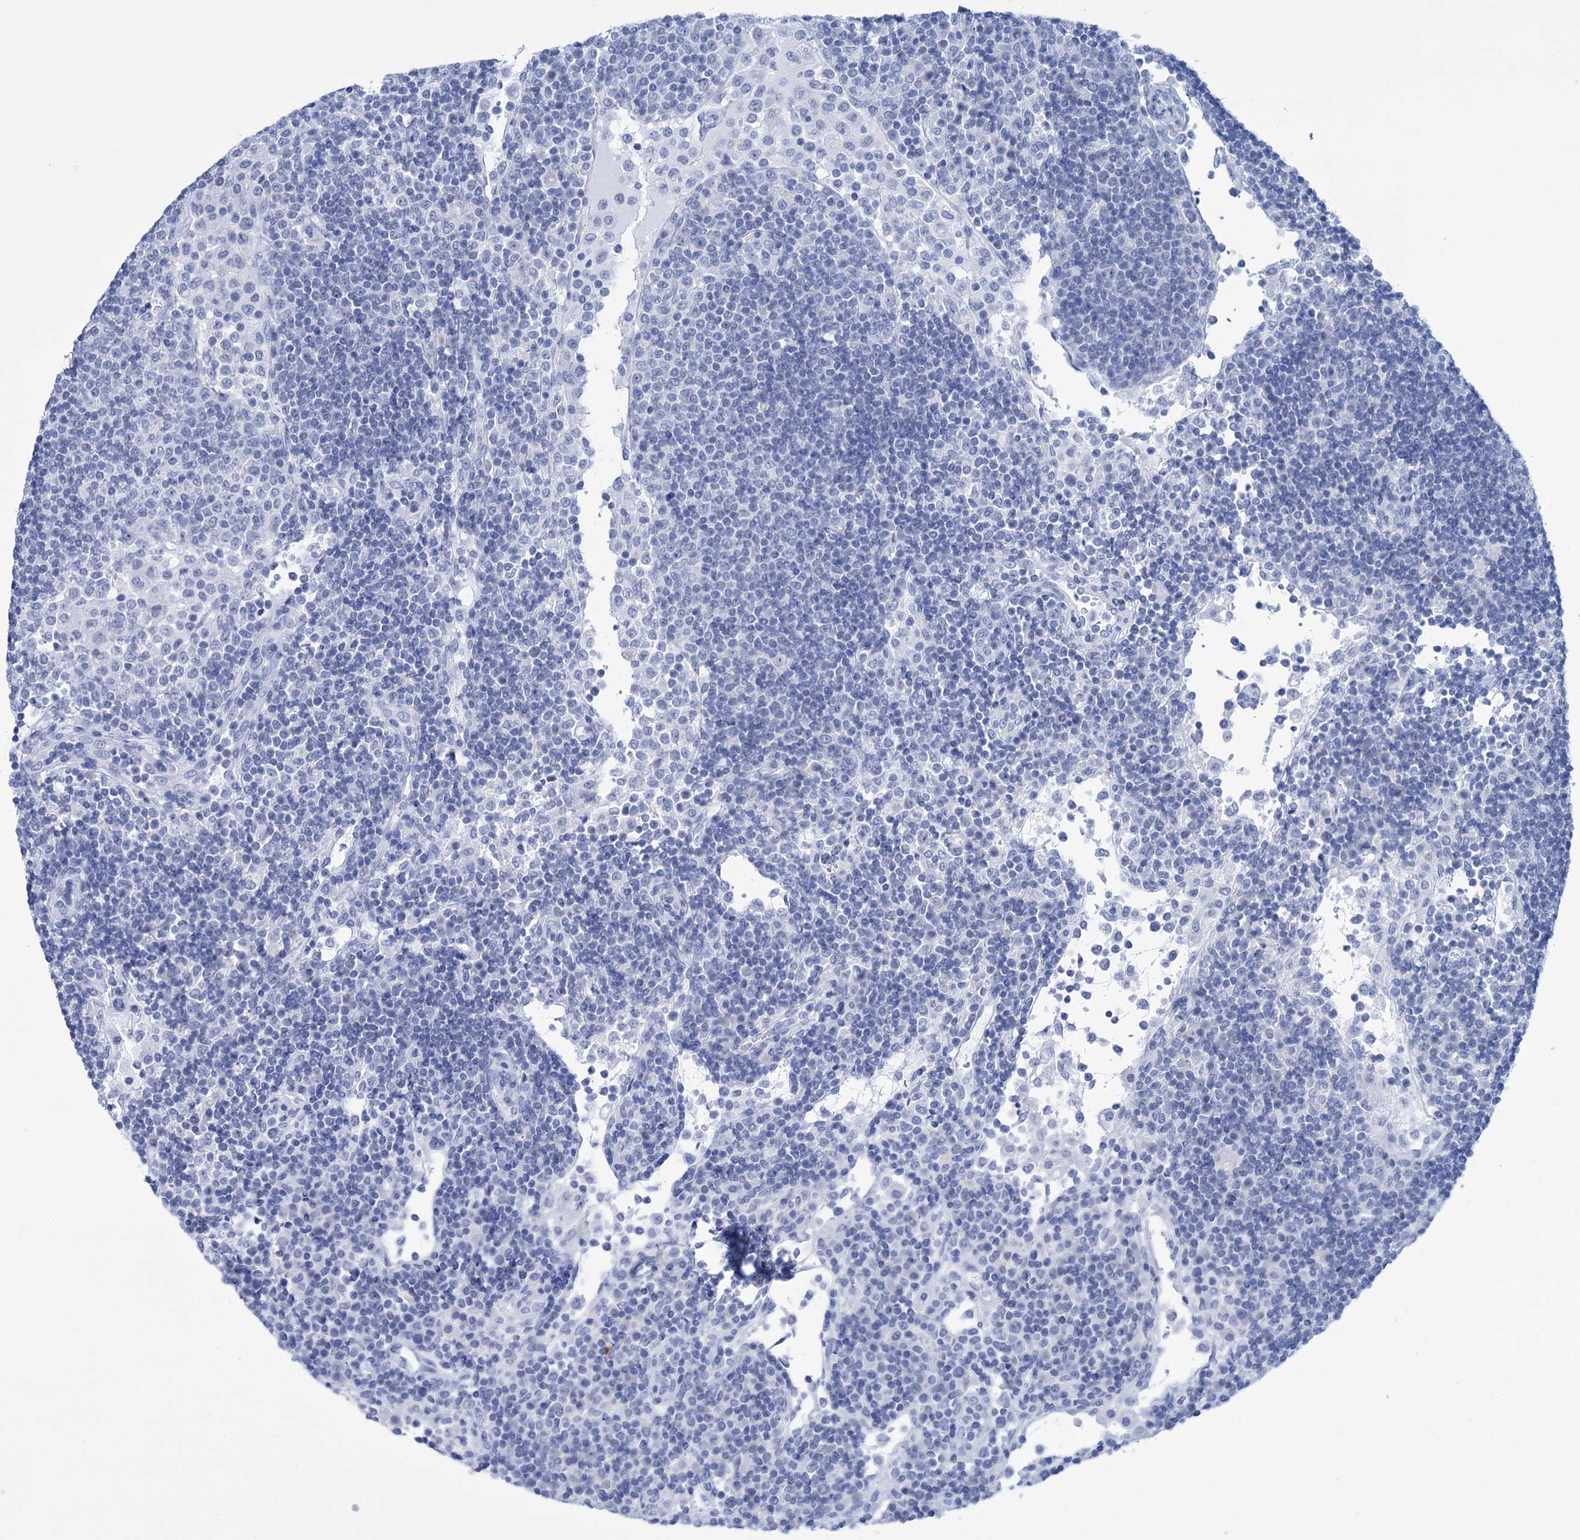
{"staining": {"intensity": "negative", "quantity": "none", "location": "none"}, "tissue": "lymph node", "cell_type": "Germinal center cells", "image_type": "normal", "snomed": [{"axis": "morphology", "description": "Normal tissue, NOS"}, {"axis": "topography", "description": "Lymph node"}], "caption": "Histopathology image shows no significant protein expression in germinal center cells of normal lymph node.", "gene": "FBXW12", "patient": {"sex": "female", "age": 53}}